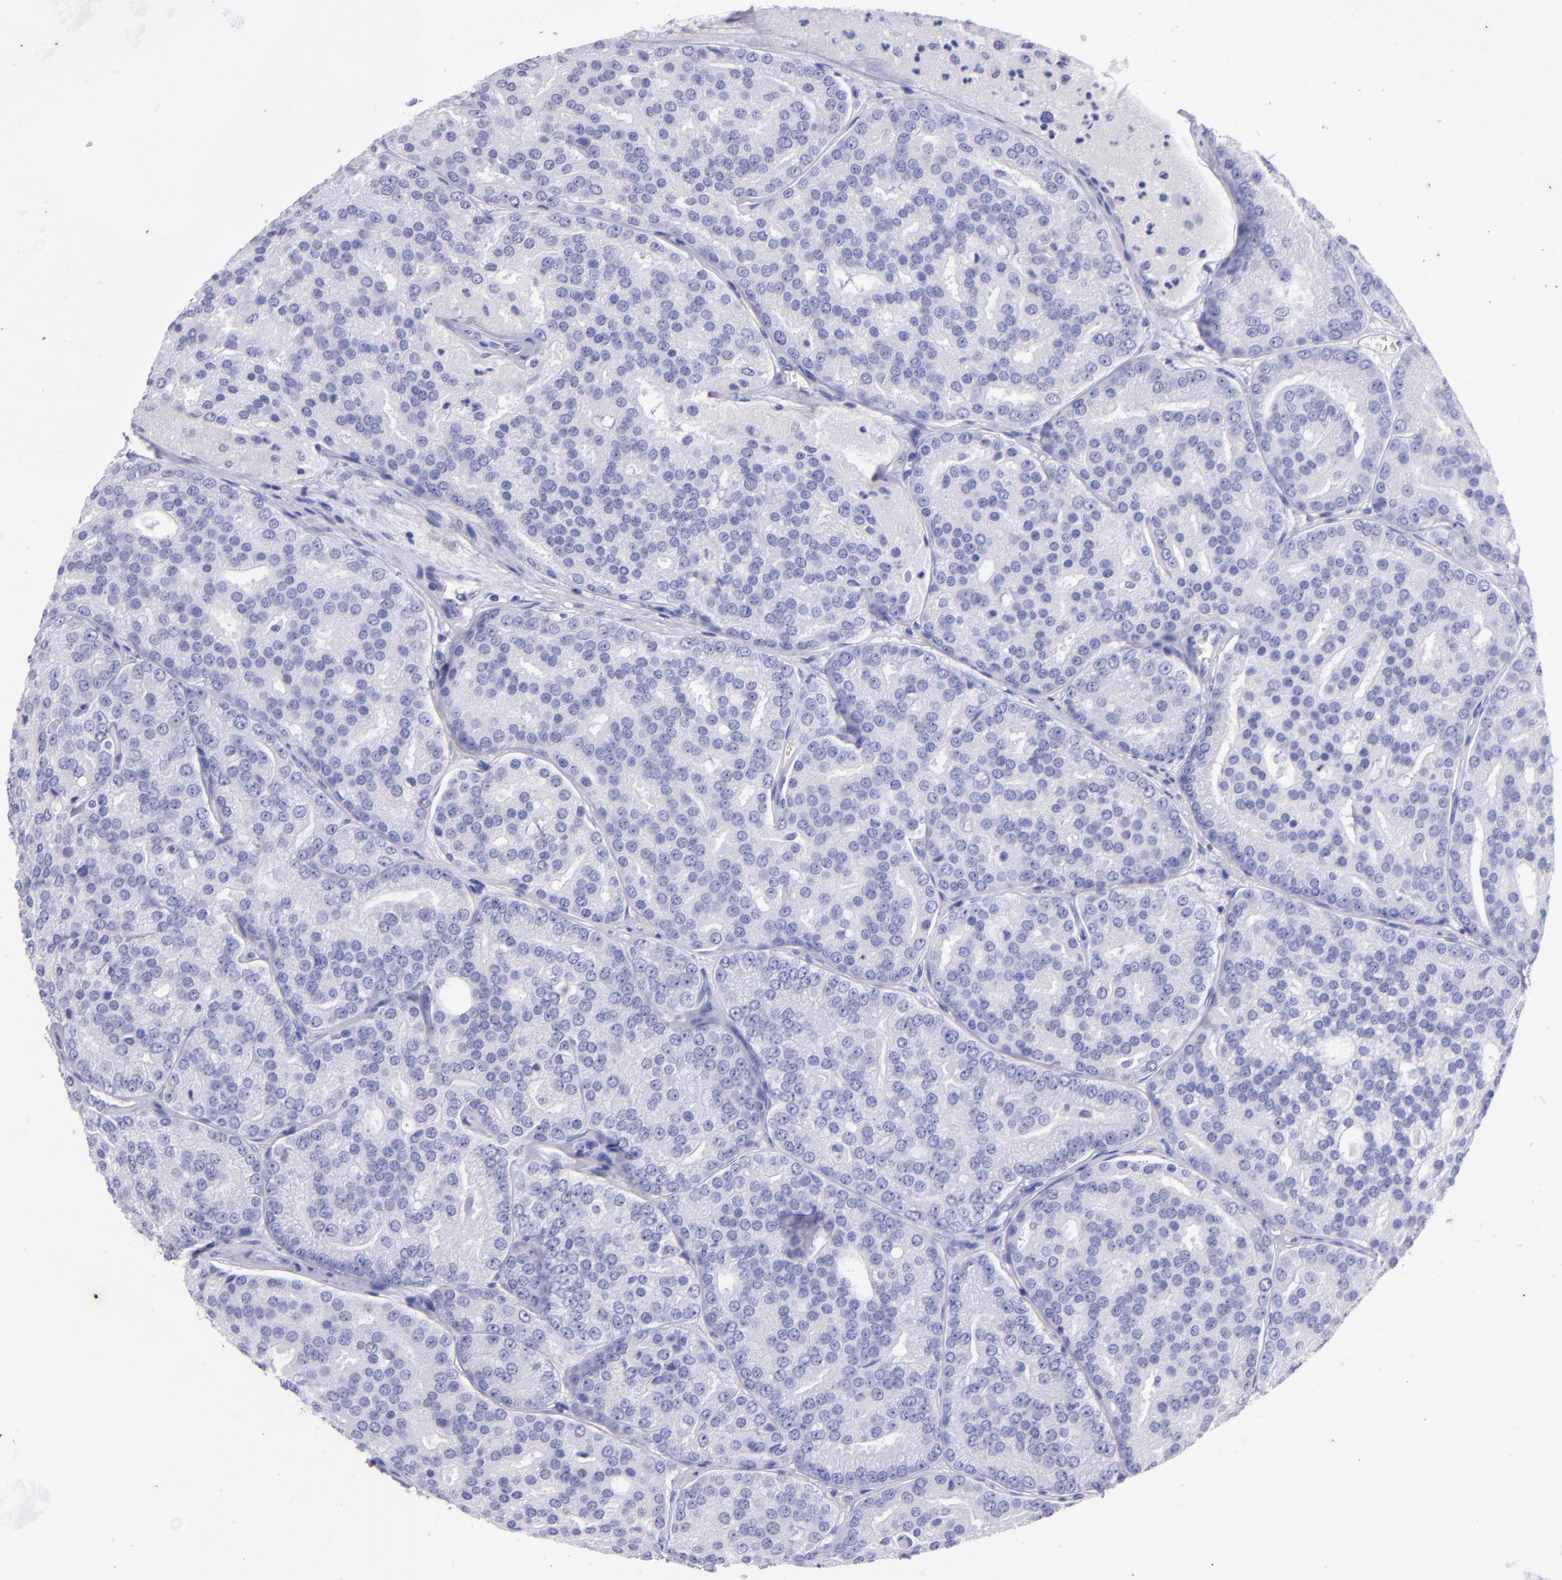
{"staining": {"intensity": "negative", "quantity": "none", "location": "none"}, "tissue": "prostate cancer", "cell_type": "Tumor cells", "image_type": "cancer", "snomed": [{"axis": "morphology", "description": "Adenocarcinoma, High grade"}, {"axis": "topography", "description": "Prostate"}], "caption": "The immunohistochemistry (IHC) photomicrograph has no significant staining in tumor cells of prostate adenocarcinoma (high-grade) tissue. (IHC, brightfield microscopy, high magnification).", "gene": "UCHL1", "patient": {"sex": "male", "age": 64}}